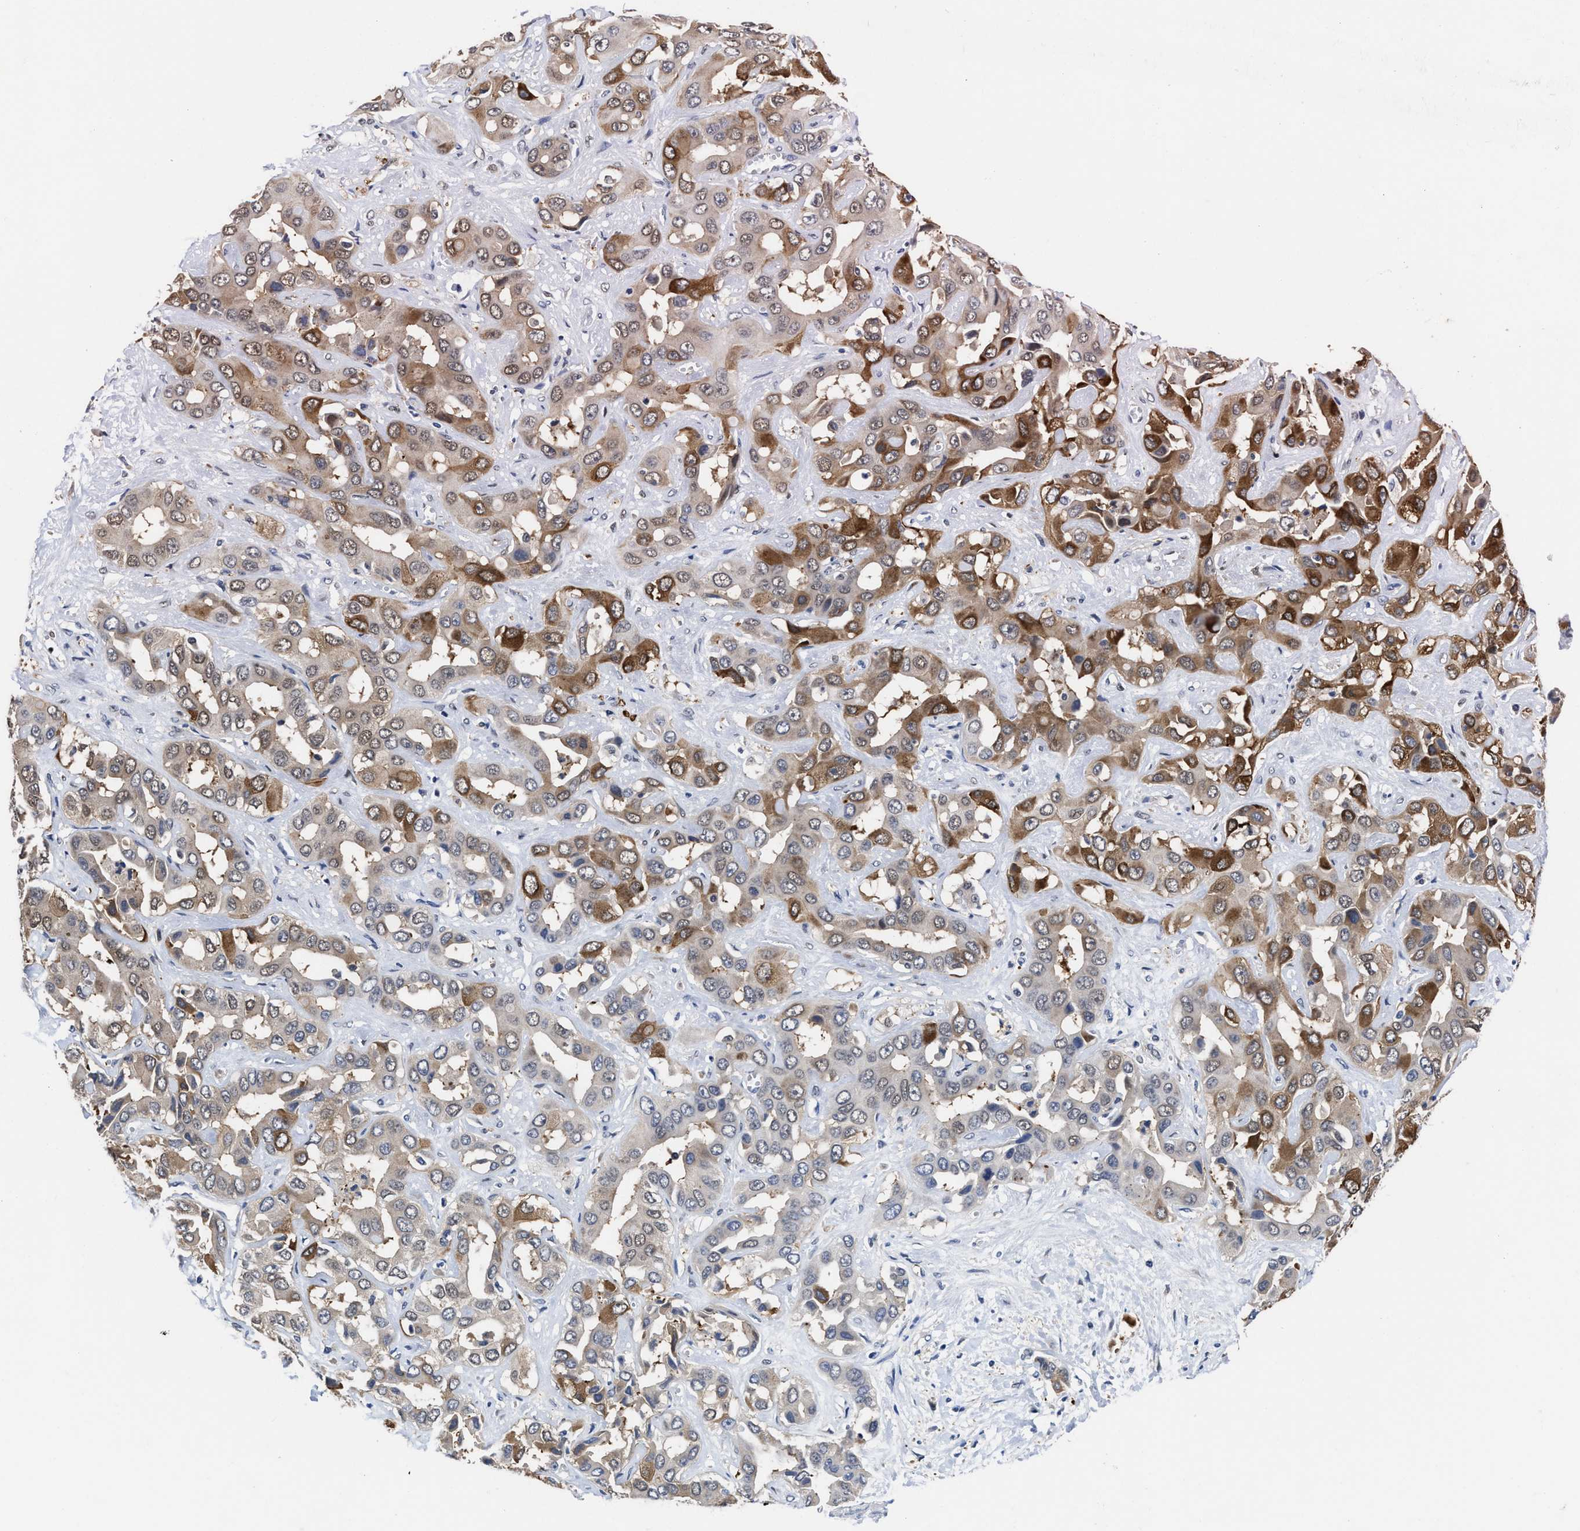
{"staining": {"intensity": "moderate", "quantity": "25%-75%", "location": "cytoplasmic/membranous"}, "tissue": "liver cancer", "cell_type": "Tumor cells", "image_type": "cancer", "snomed": [{"axis": "morphology", "description": "Cholangiocarcinoma"}, {"axis": "topography", "description": "Liver"}], "caption": "A brown stain labels moderate cytoplasmic/membranous expression of a protein in human liver cancer tumor cells. (Brightfield microscopy of DAB IHC at high magnification).", "gene": "KIF12", "patient": {"sex": "female", "age": 52}}